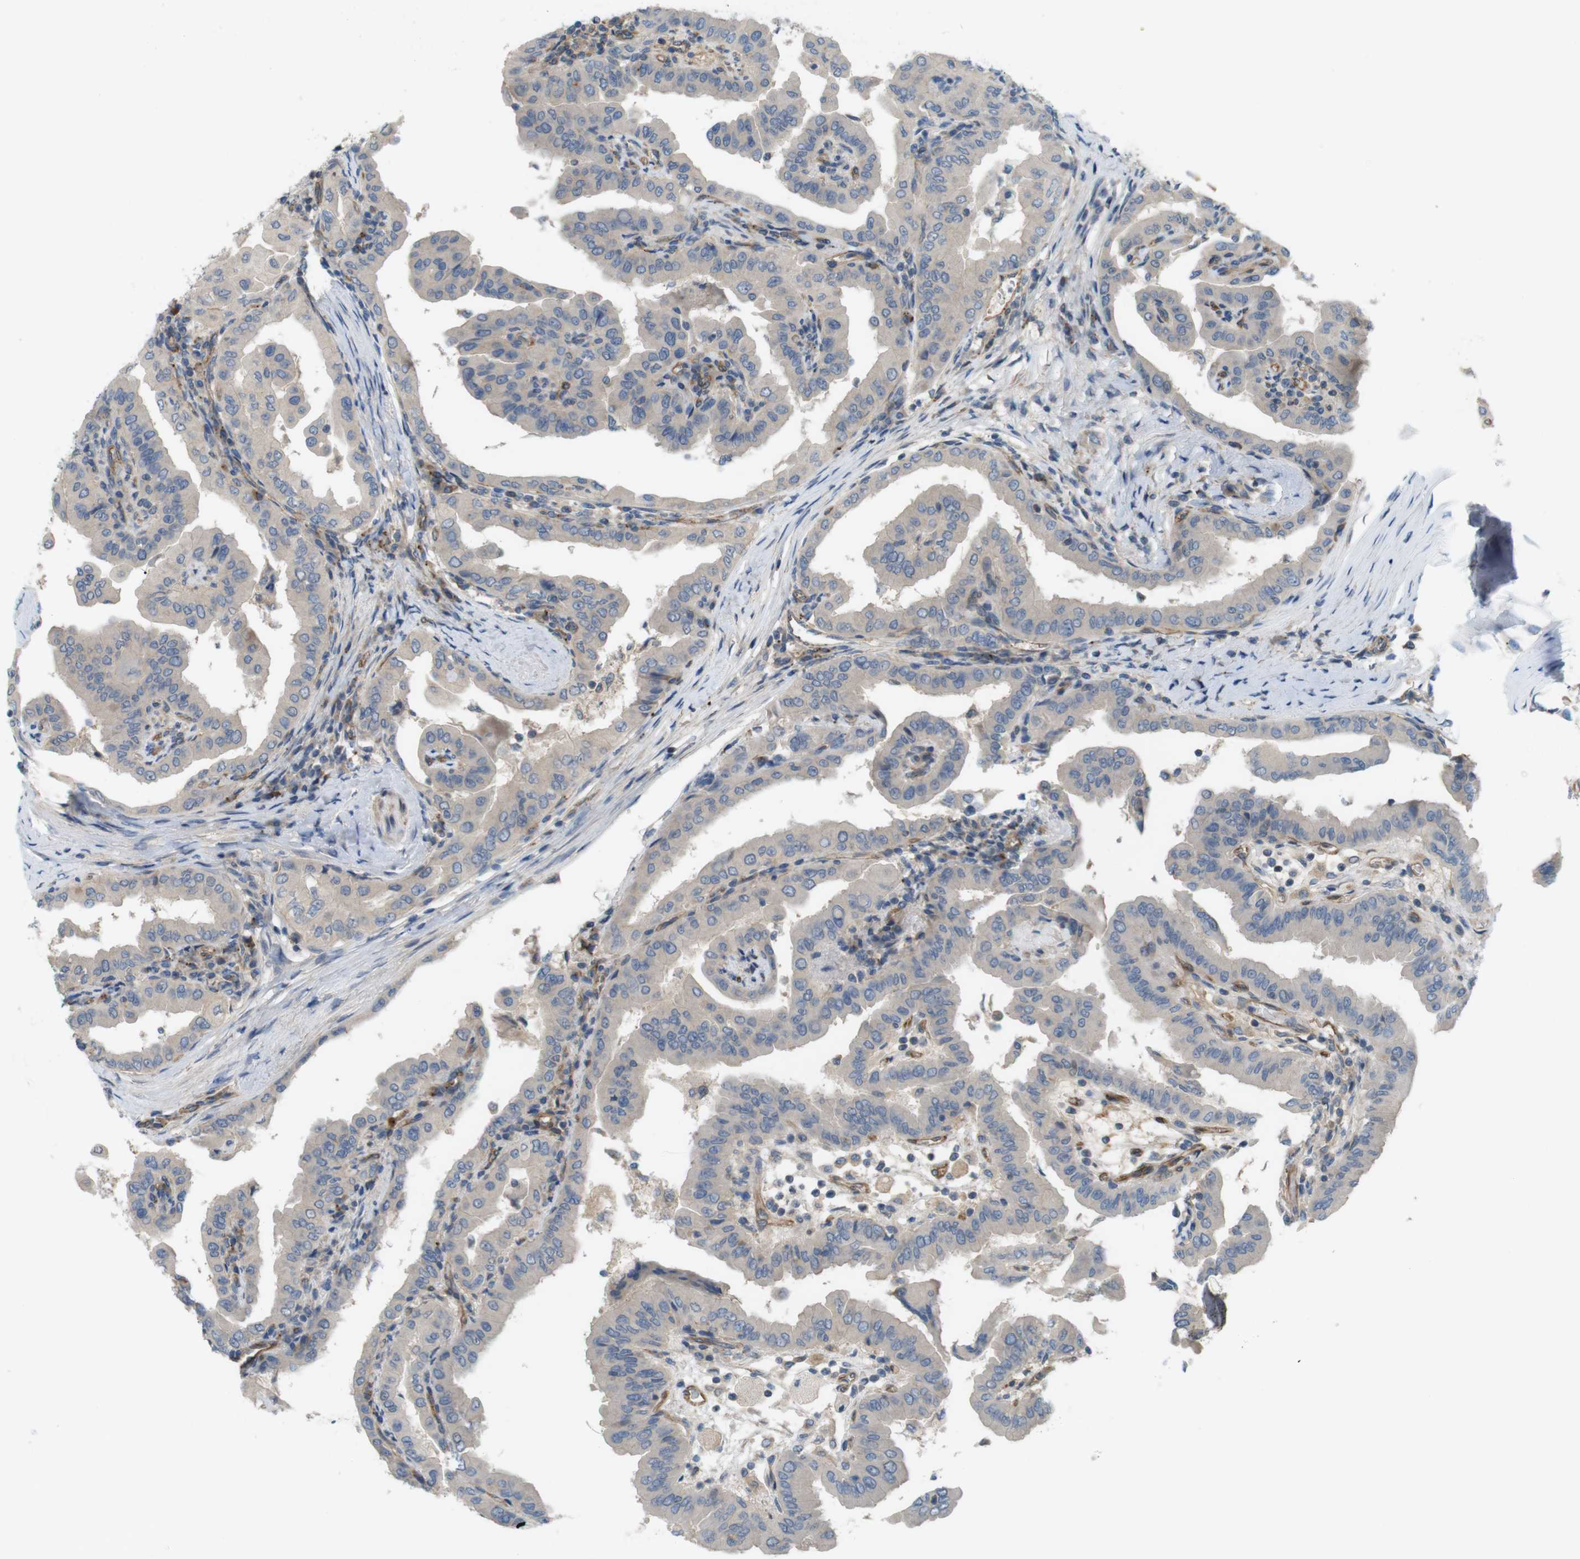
{"staining": {"intensity": "weak", "quantity": ">75%", "location": "cytoplasmic/membranous"}, "tissue": "thyroid cancer", "cell_type": "Tumor cells", "image_type": "cancer", "snomed": [{"axis": "morphology", "description": "Papillary adenocarcinoma, NOS"}, {"axis": "topography", "description": "Thyroid gland"}], "caption": "IHC of human papillary adenocarcinoma (thyroid) shows low levels of weak cytoplasmic/membranous staining in about >75% of tumor cells.", "gene": "BVES", "patient": {"sex": "male", "age": 33}}